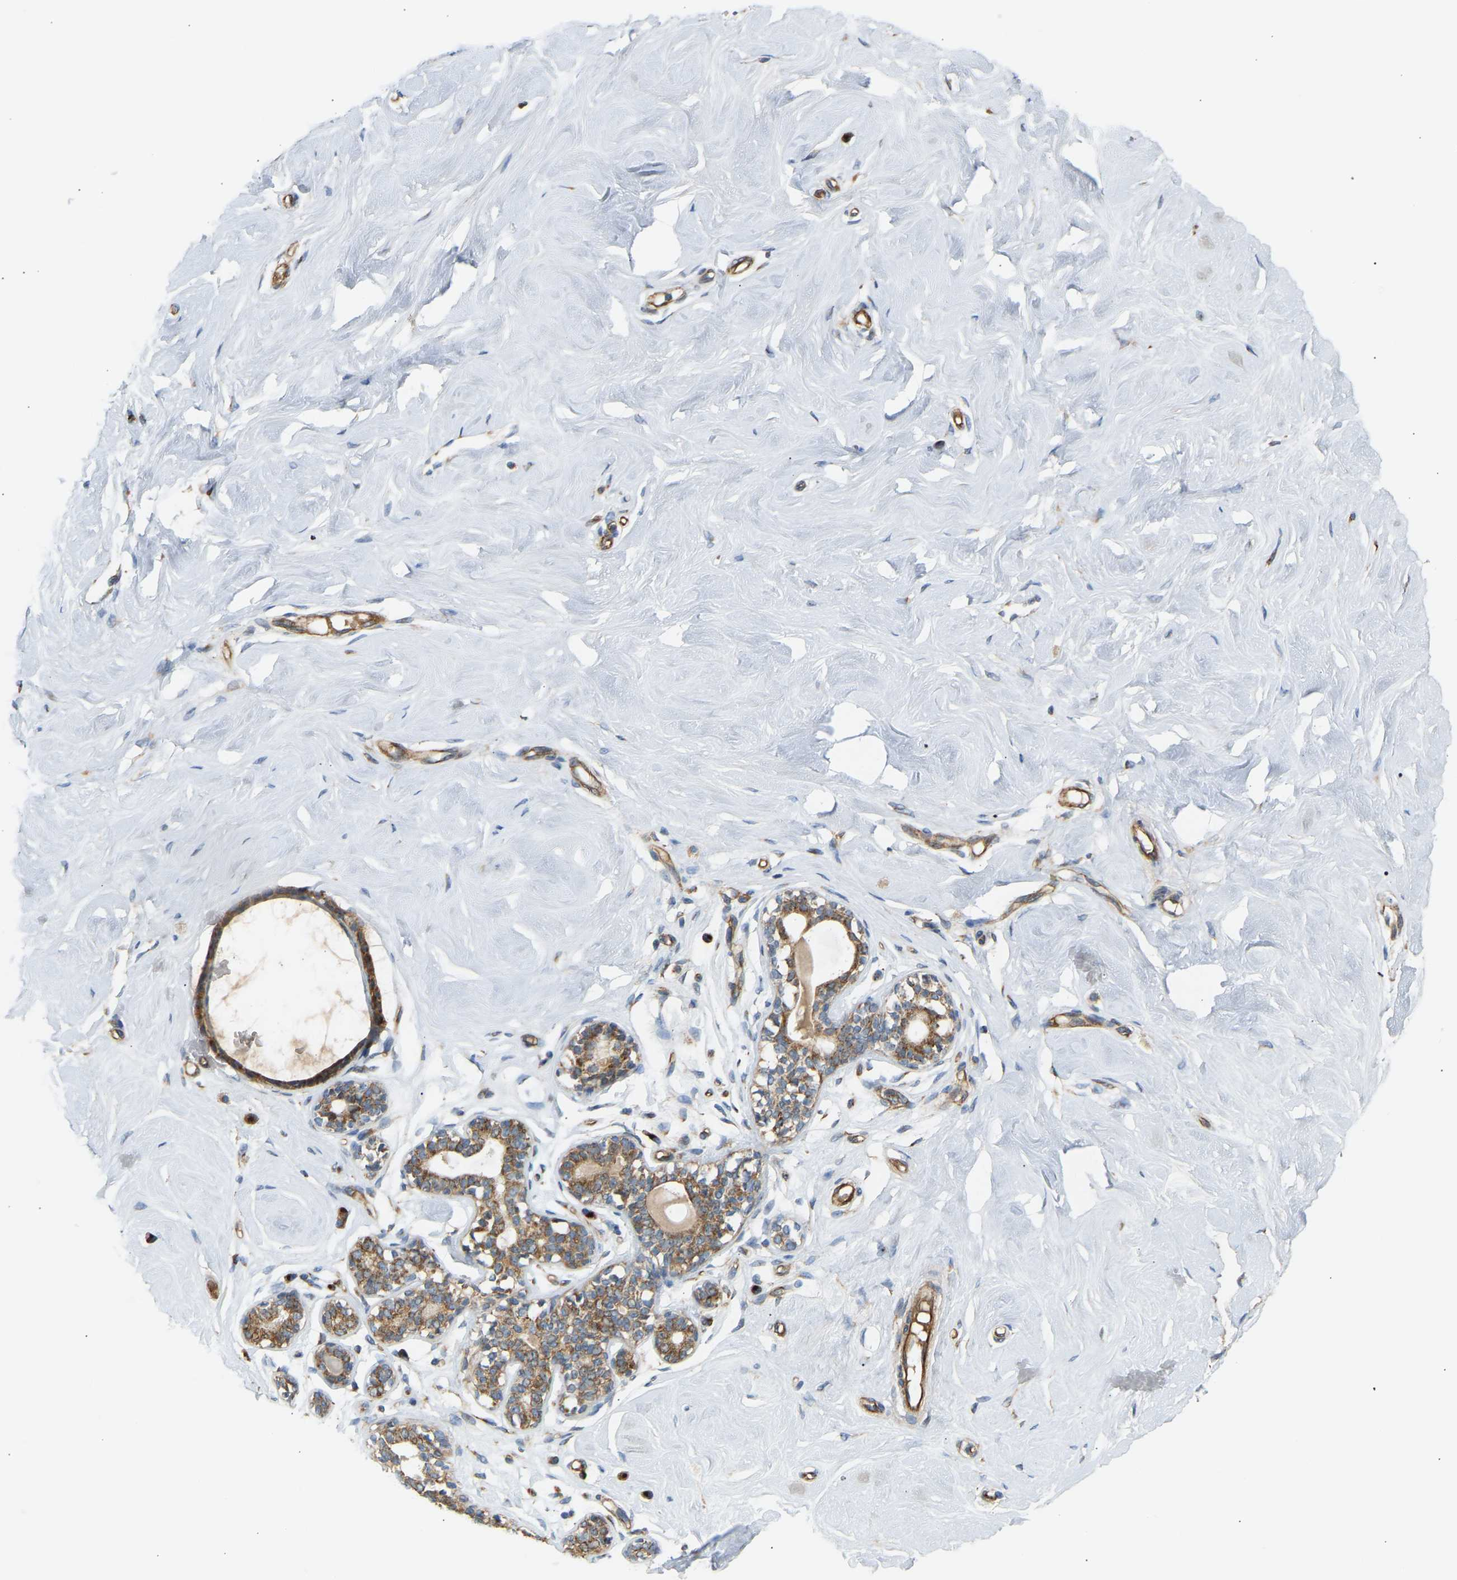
{"staining": {"intensity": "moderate", "quantity": ">75%", "location": "cytoplasmic/membranous"}, "tissue": "breast", "cell_type": "Adipocytes", "image_type": "normal", "snomed": [{"axis": "morphology", "description": "Normal tissue, NOS"}, {"axis": "topography", "description": "Breast"}], "caption": "Immunohistochemistry (IHC) of normal human breast shows medium levels of moderate cytoplasmic/membranous positivity in about >75% of adipocytes. (Brightfield microscopy of DAB IHC at high magnification).", "gene": "YIPF2", "patient": {"sex": "female", "age": 23}}